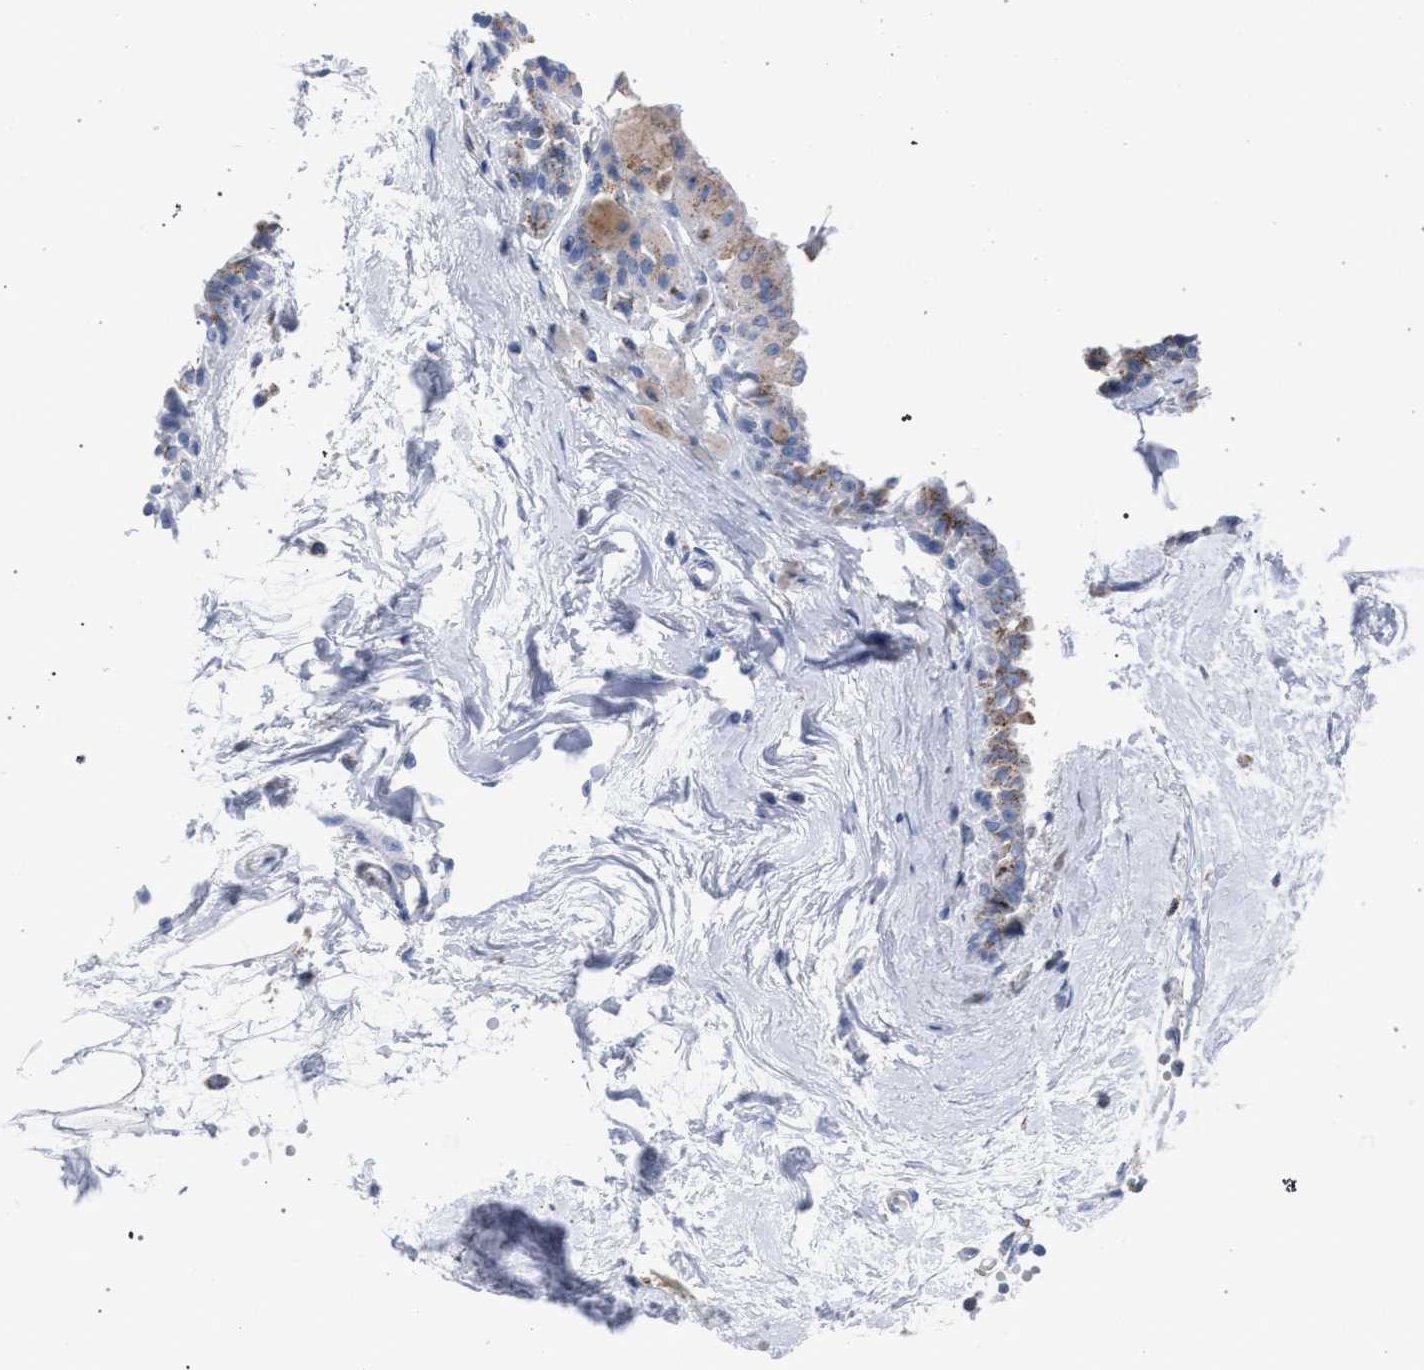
{"staining": {"intensity": "negative", "quantity": "none", "location": "none"}, "tissue": "breast", "cell_type": "Adipocytes", "image_type": "normal", "snomed": [{"axis": "morphology", "description": "Normal tissue, NOS"}, {"axis": "topography", "description": "Breast"}], "caption": "Immunohistochemistry (IHC) image of benign human breast stained for a protein (brown), which shows no expression in adipocytes.", "gene": "HSD17B4", "patient": {"sex": "female", "age": 45}}